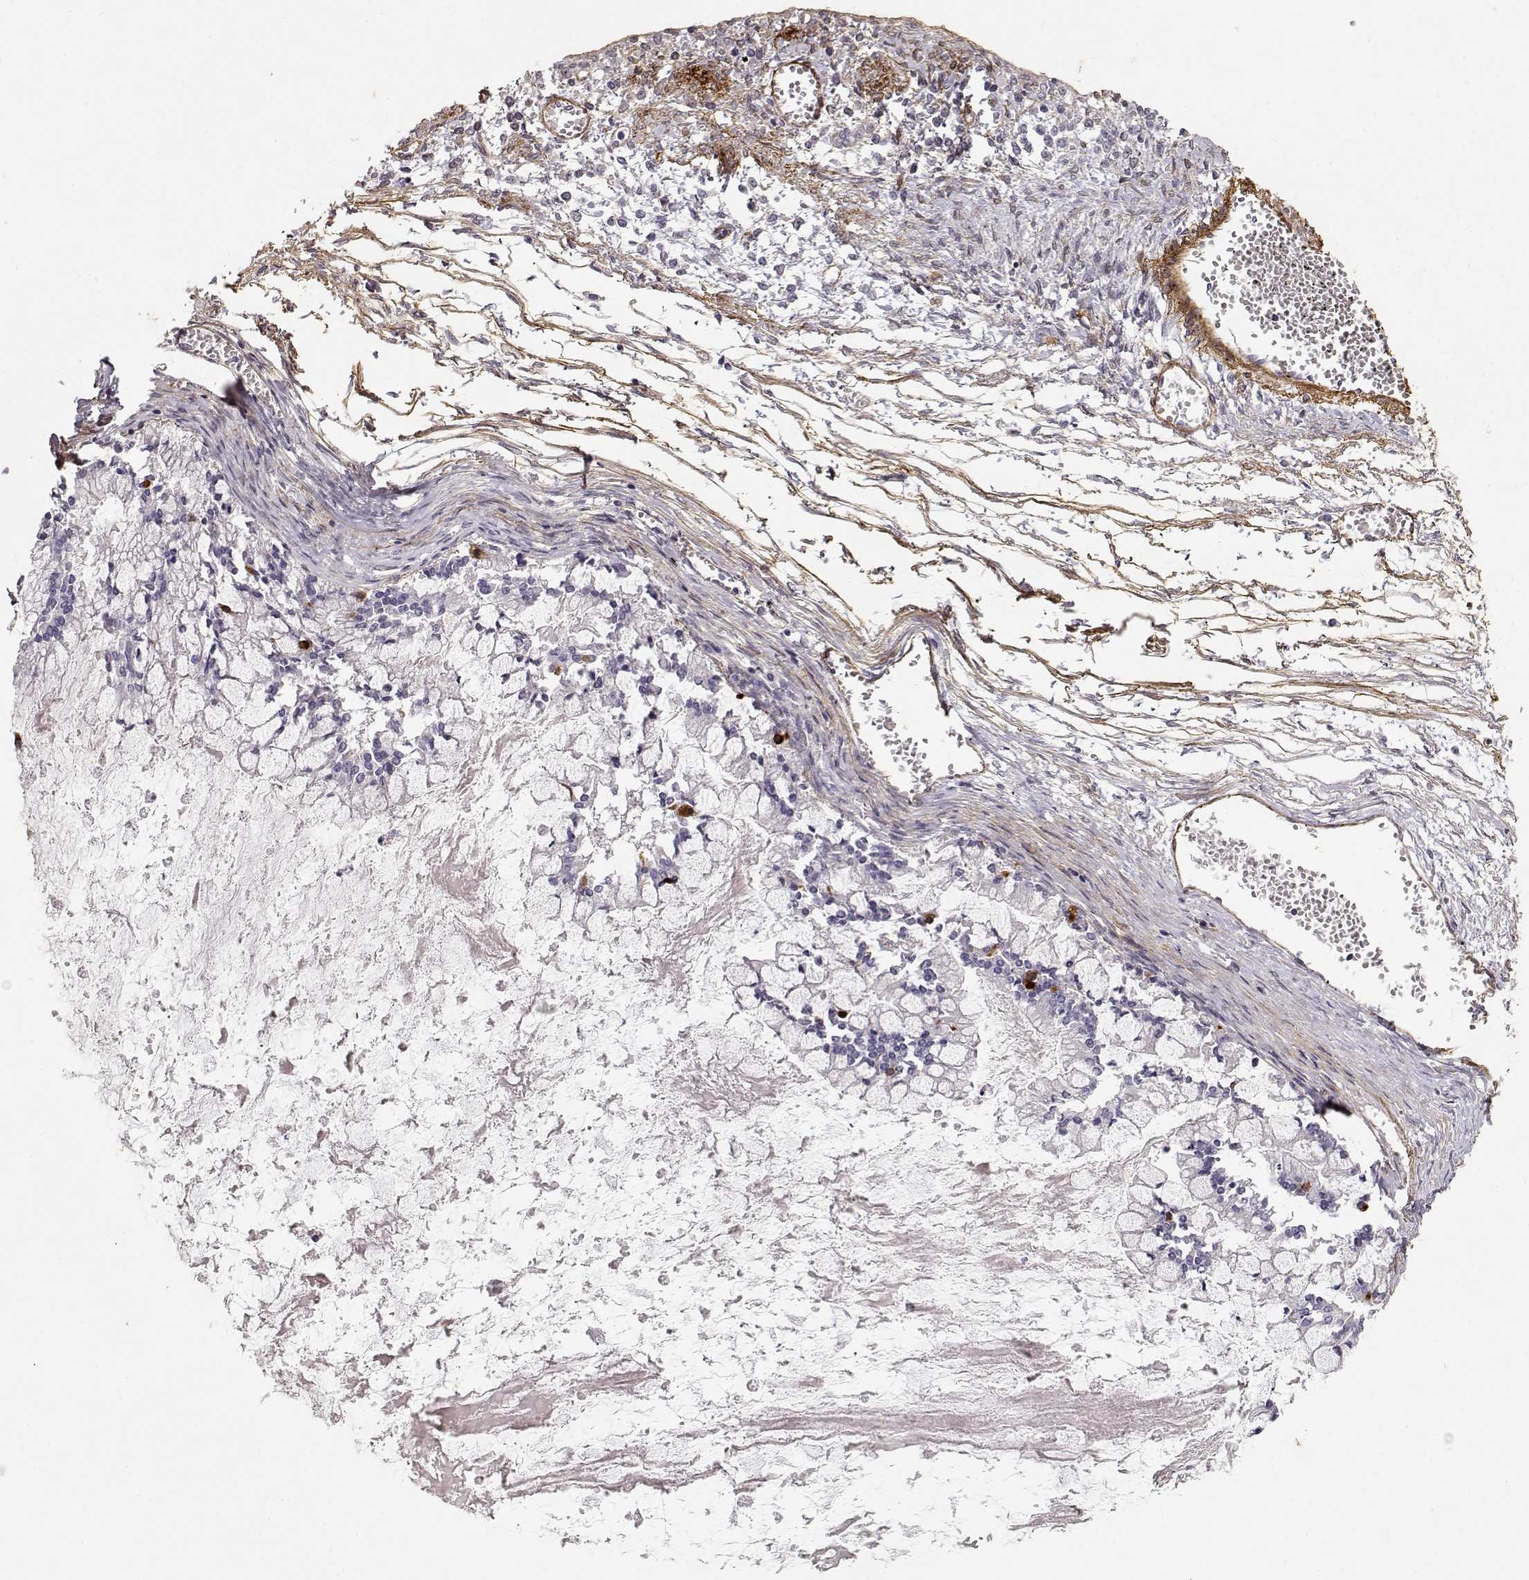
{"staining": {"intensity": "negative", "quantity": "none", "location": "none"}, "tissue": "ovarian cancer", "cell_type": "Tumor cells", "image_type": "cancer", "snomed": [{"axis": "morphology", "description": "Cystadenocarcinoma, mucinous, NOS"}, {"axis": "topography", "description": "Ovary"}], "caption": "Immunohistochemistry photomicrograph of ovarian cancer (mucinous cystadenocarcinoma) stained for a protein (brown), which displays no expression in tumor cells.", "gene": "LAMA5", "patient": {"sex": "female", "age": 67}}